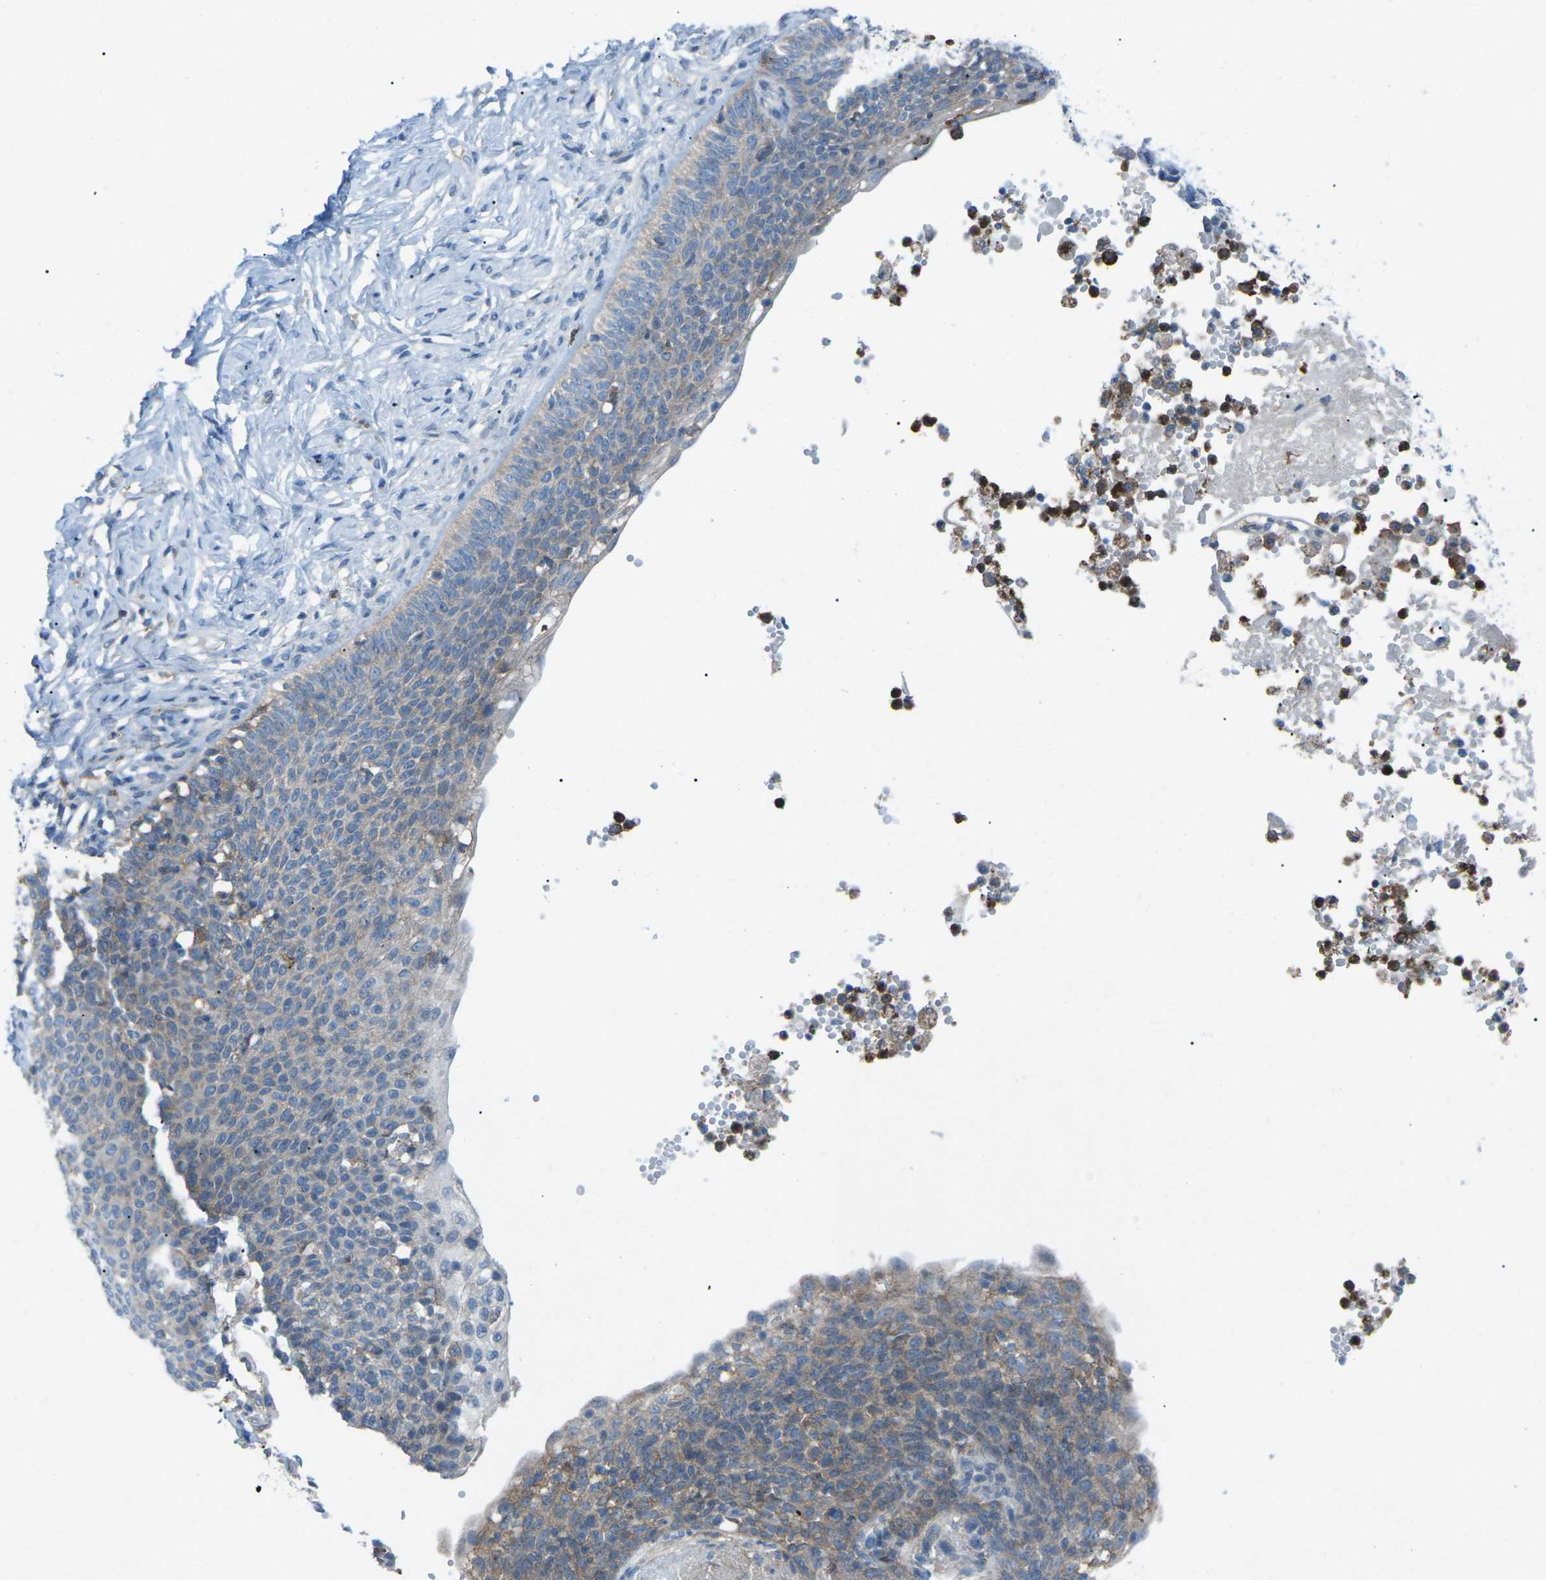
{"staining": {"intensity": "weak", "quantity": "25%-75%", "location": "cytoplasmic/membranous"}, "tissue": "skin cancer", "cell_type": "Tumor cells", "image_type": "cancer", "snomed": [{"axis": "morphology", "description": "Normal tissue, NOS"}, {"axis": "morphology", "description": "Basal cell carcinoma"}, {"axis": "topography", "description": "Skin"}], "caption": "An IHC photomicrograph of neoplastic tissue is shown. Protein staining in brown shows weak cytoplasmic/membranous positivity in skin cancer within tumor cells. Nuclei are stained in blue.", "gene": "STK11", "patient": {"sex": "male", "age": 87}}